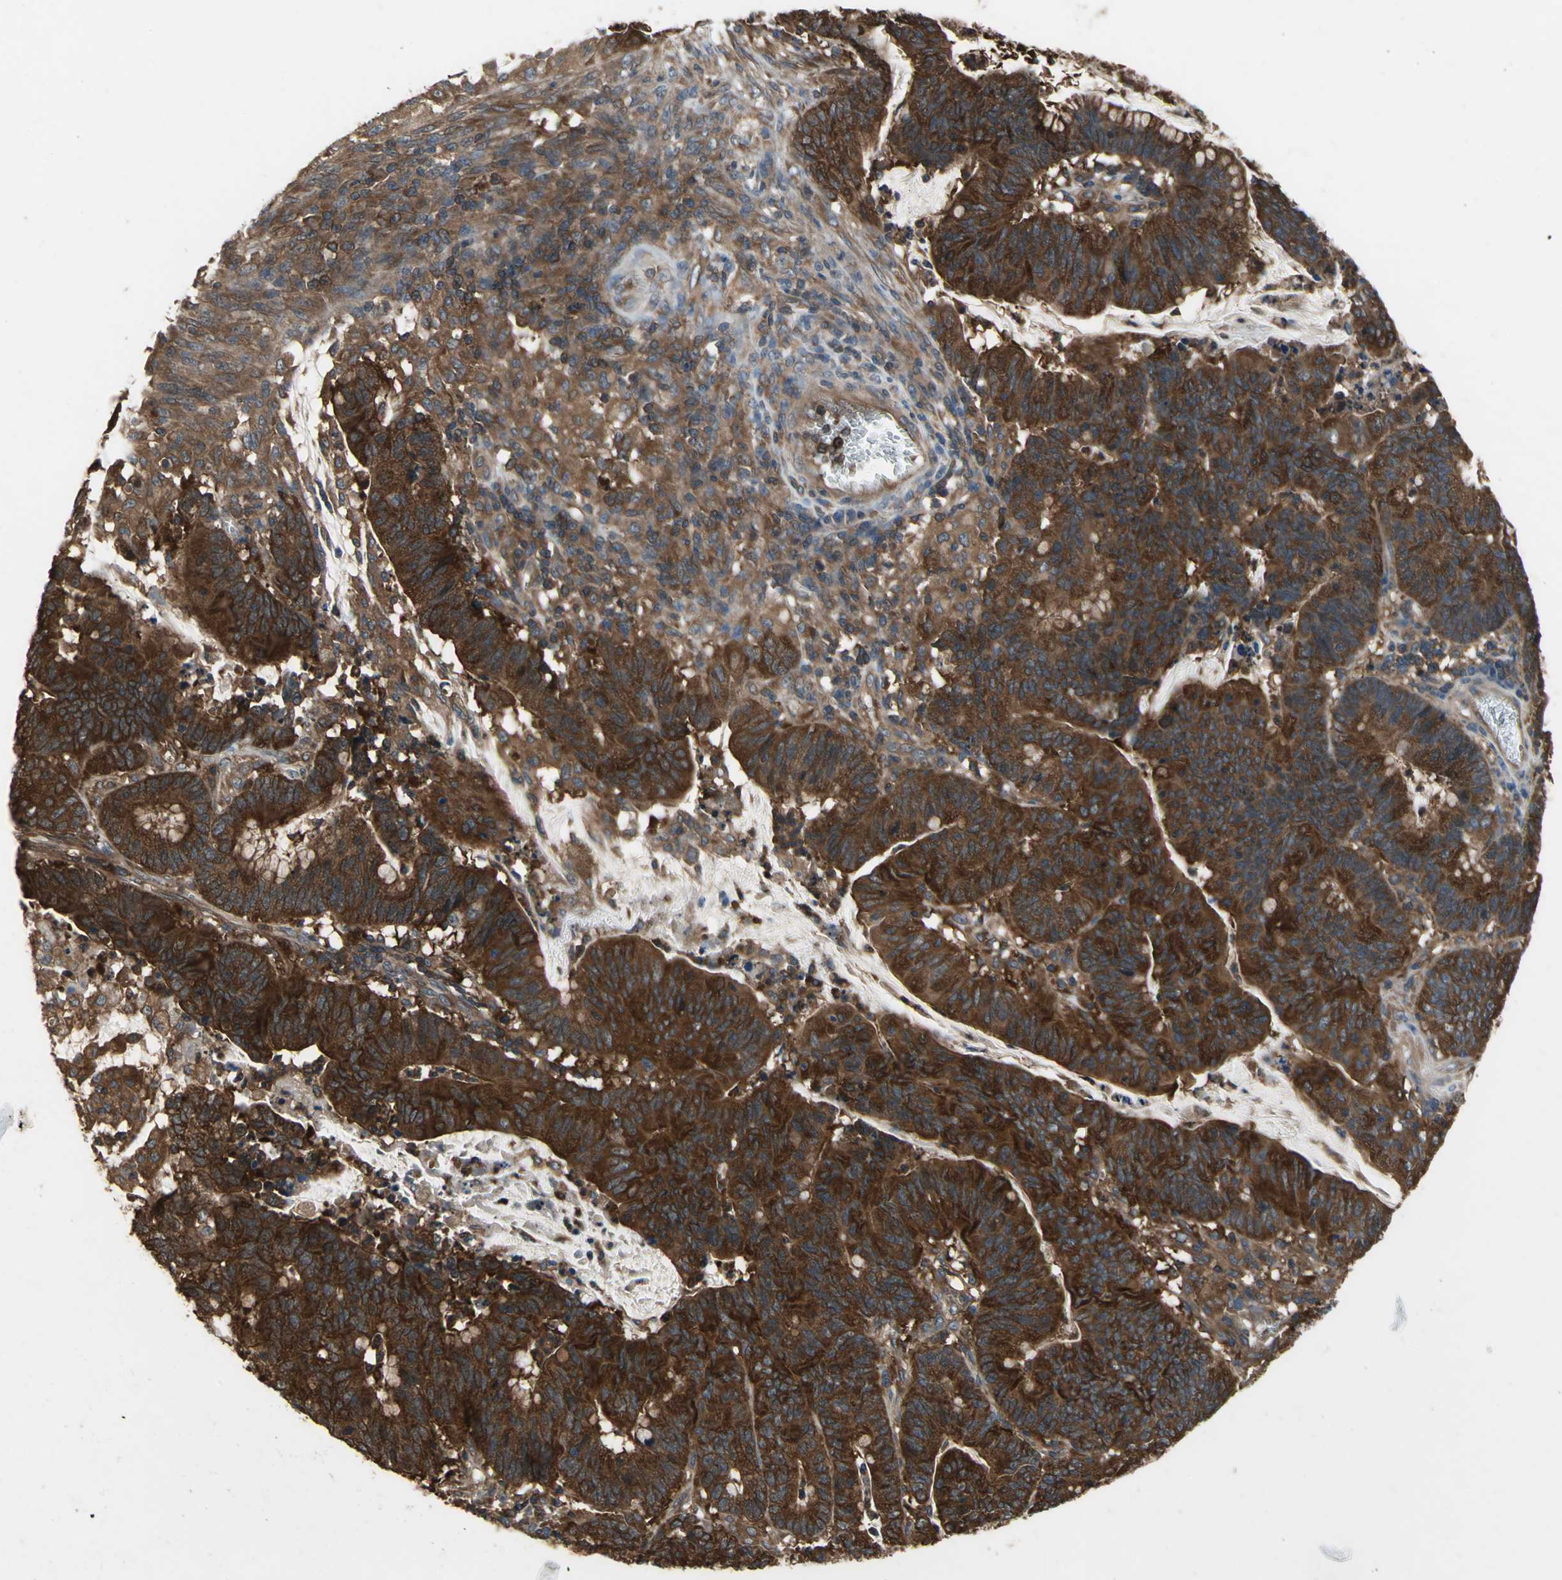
{"staining": {"intensity": "strong", "quantity": ">75%", "location": "cytoplasmic/membranous"}, "tissue": "colorectal cancer", "cell_type": "Tumor cells", "image_type": "cancer", "snomed": [{"axis": "morphology", "description": "Adenocarcinoma, NOS"}, {"axis": "topography", "description": "Colon"}], "caption": "Protein expression analysis of human colorectal adenocarcinoma reveals strong cytoplasmic/membranous positivity in about >75% of tumor cells.", "gene": "CAPN1", "patient": {"sex": "male", "age": 45}}